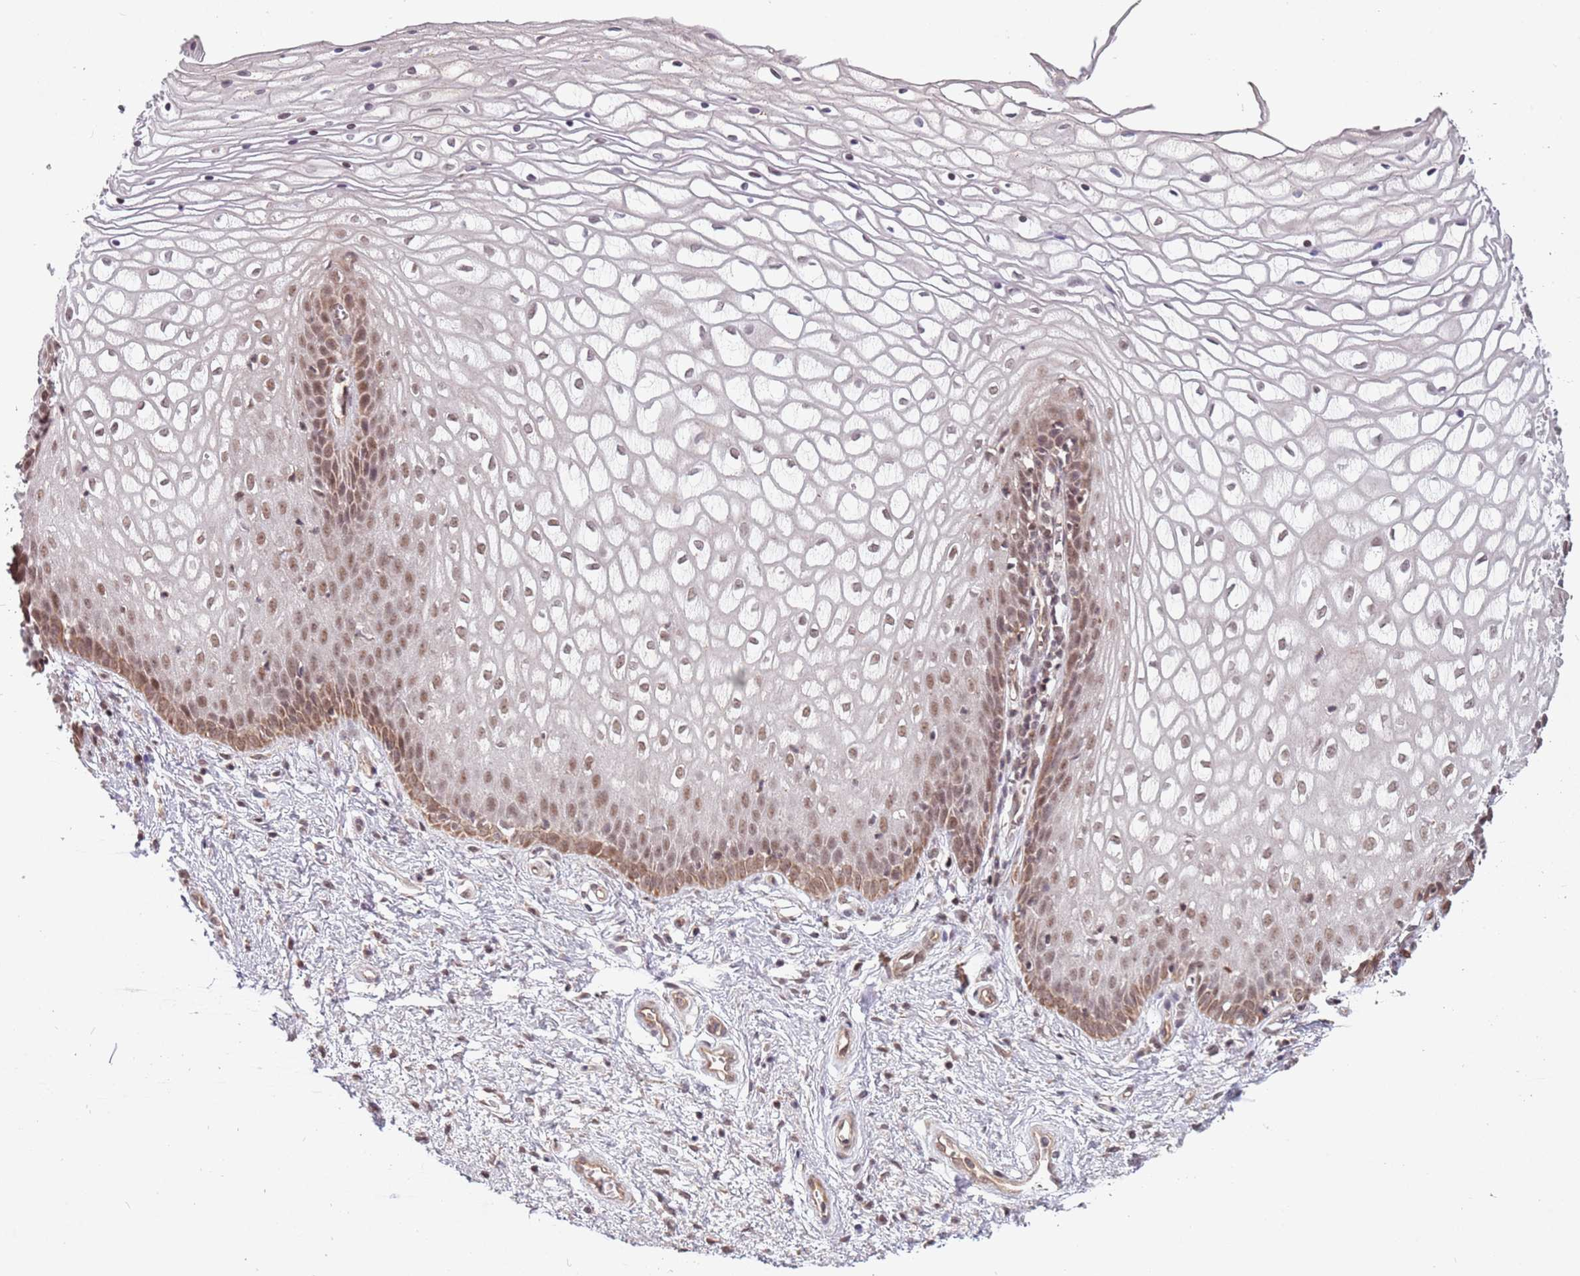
{"staining": {"intensity": "moderate", "quantity": "25%-75%", "location": "nuclear"}, "tissue": "vagina", "cell_type": "Squamous epithelial cells", "image_type": "normal", "snomed": [{"axis": "morphology", "description": "Normal tissue, NOS"}, {"axis": "topography", "description": "Vagina"}], "caption": "This is an image of immunohistochemistry (IHC) staining of unremarkable vagina, which shows moderate positivity in the nuclear of squamous epithelial cells.", "gene": "SUDS3", "patient": {"sex": "female", "age": 34}}